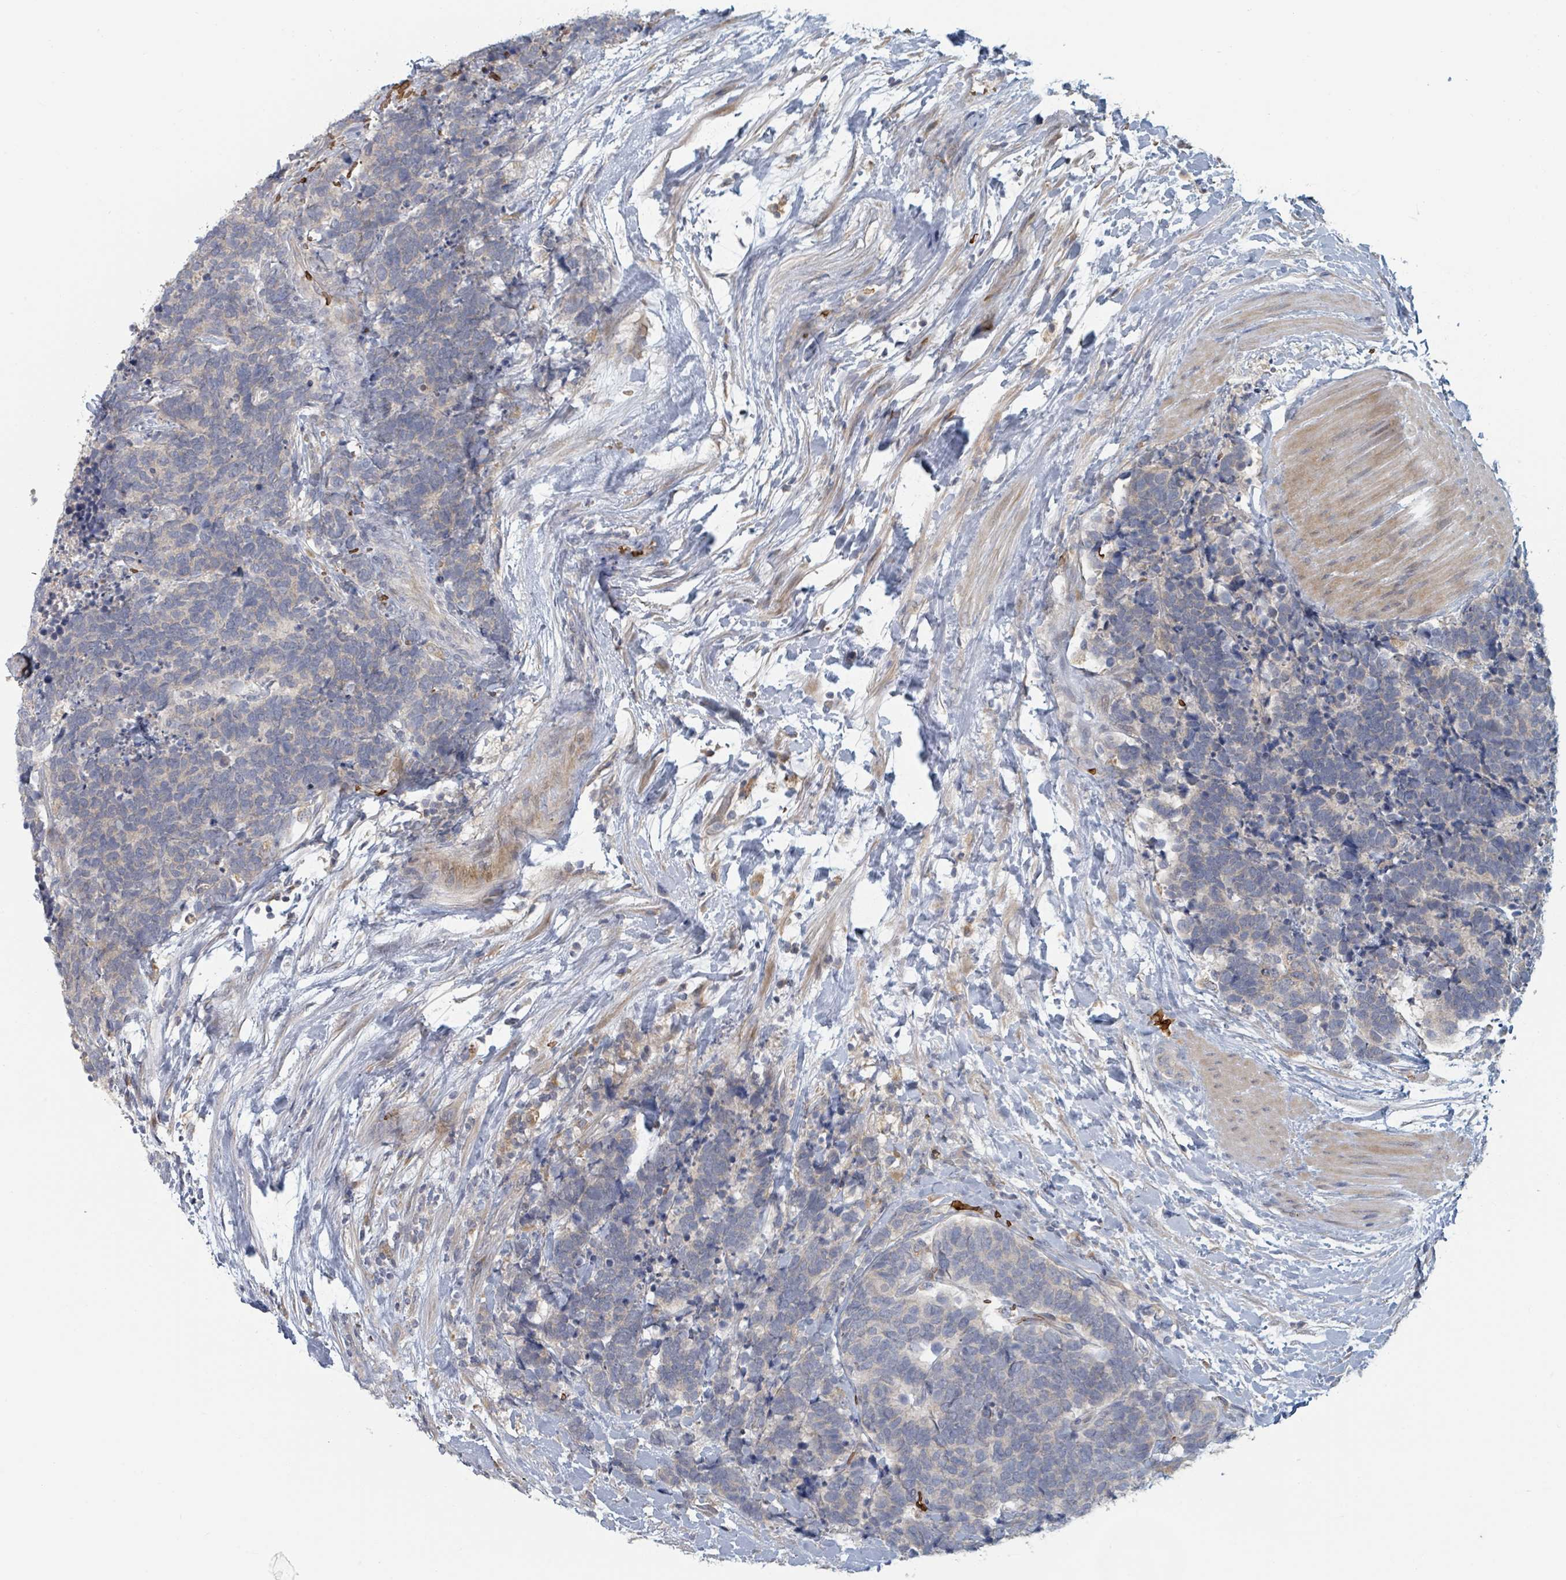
{"staining": {"intensity": "negative", "quantity": "none", "location": "none"}, "tissue": "carcinoid", "cell_type": "Tumor cells", "image_type": "cancer", "snomed": [{"axis": "morphology", "description": "Carcinoma, NOS"}, {"axis": "morphology", "description": "Carcinoid, malignant, NOS"}, {"axis": "topography", "description": "Prostate"}], "caption": "Carcinoid was stained to show a protein in brown. There is no significant expression in tumor cells. The staining was performed using DAB (3,3'-diaminobenzidine) to visualize the protein expression in brown, while the nuclei were stained in blue with hematoxylin (Magnification: 20x).", "gene": "TRPC4AP", "patient": {"sex": "male", "age": 57}}